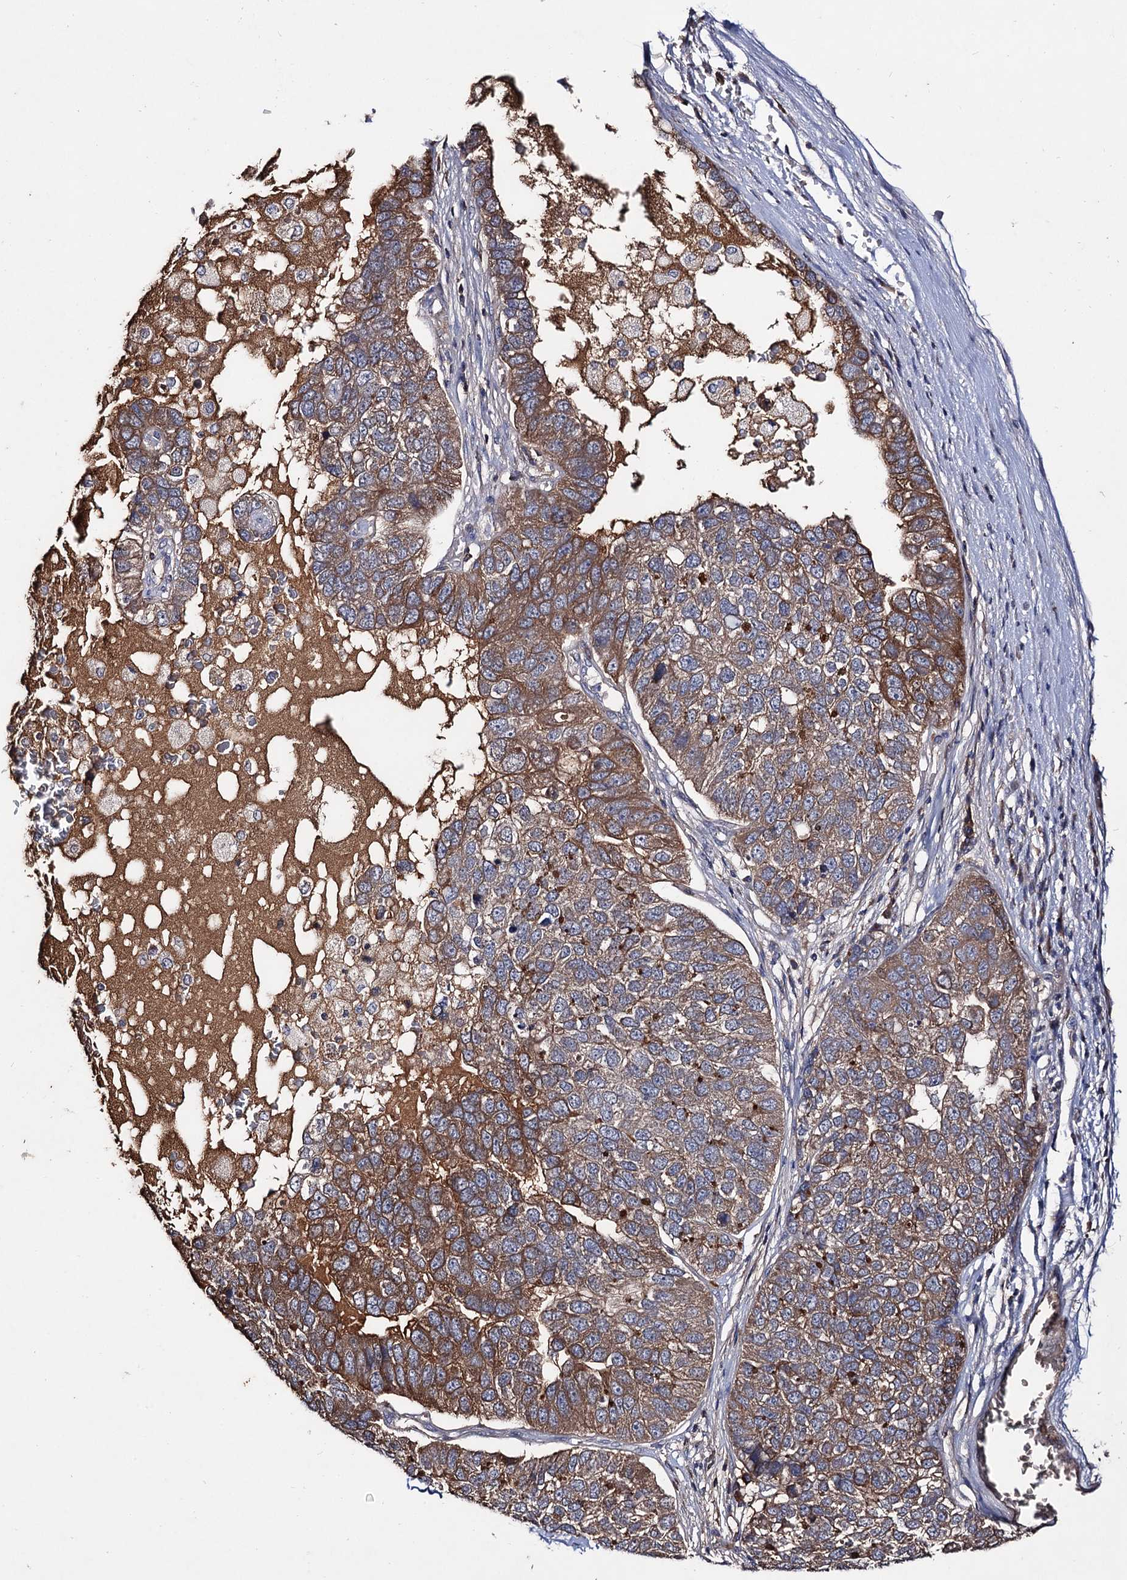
{"staining": {"intensity": "moderate", "quantity": ">75%", "location": "cytoplasmic/membranous"}, "tissue": "pancreatic cancer", "cell_type": "Tumor cells", "image_type": "cancer", "snomed": [{"axis": "morphology", "description": "Adenocarcinoma, NOS"}, {"axis": "topography", "description": "Pancreas"}], "caption": "Pancreatic adenocarcinoma tissue reveals moderate cytoplasmic/membranous expression in approximately >75% of tumor cells, visualized by immunohistochemistry. The protein is stained brown, and the nuclei are stained in blue (DAB (3,3'-diaminobenzidine) IHC with brightfield microscopy, high magnification).", "gene": "ARFIP2", "patient": {"sex": "female", "age": 61}}